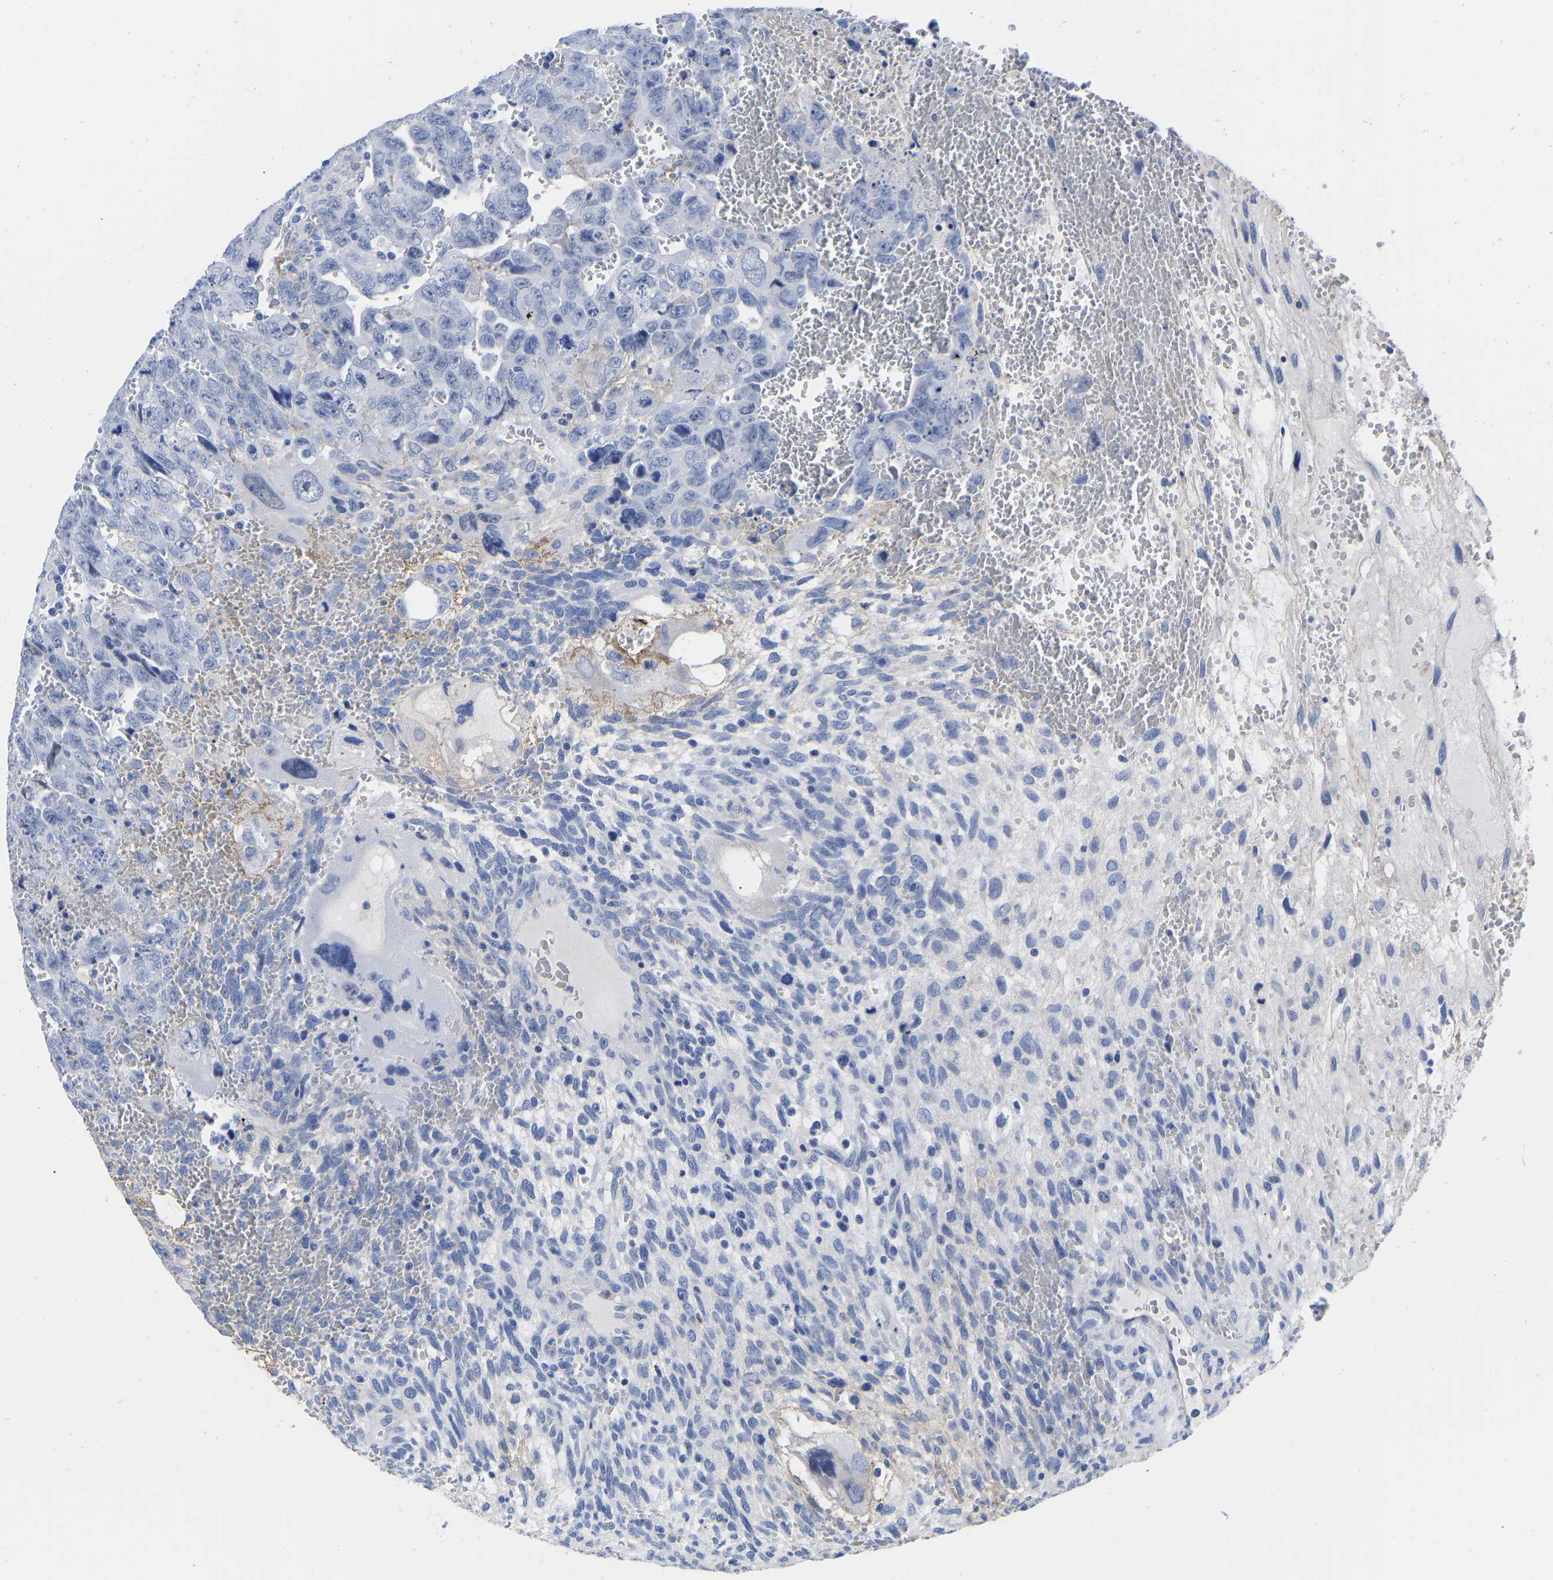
{"staining": {"intensity": "negative", "quantity": "none", "location": "none"}, "tissue": "testis cancer", "cell_type": "Tumor cells", "image_type": "cancer", "snomed": [{"axis": "morphology", "description": "Carcinoma, Embryonal, NOS"}, {"axis": "topography", "description": "Testis"}], "caption": "Tumor cells show no significant positivity in testis embryonal carcinoma. (IHC, brightfield microscopy, high magnification).", "gene": "GPA33", "patient": {"sex": "male", "age": 28}}